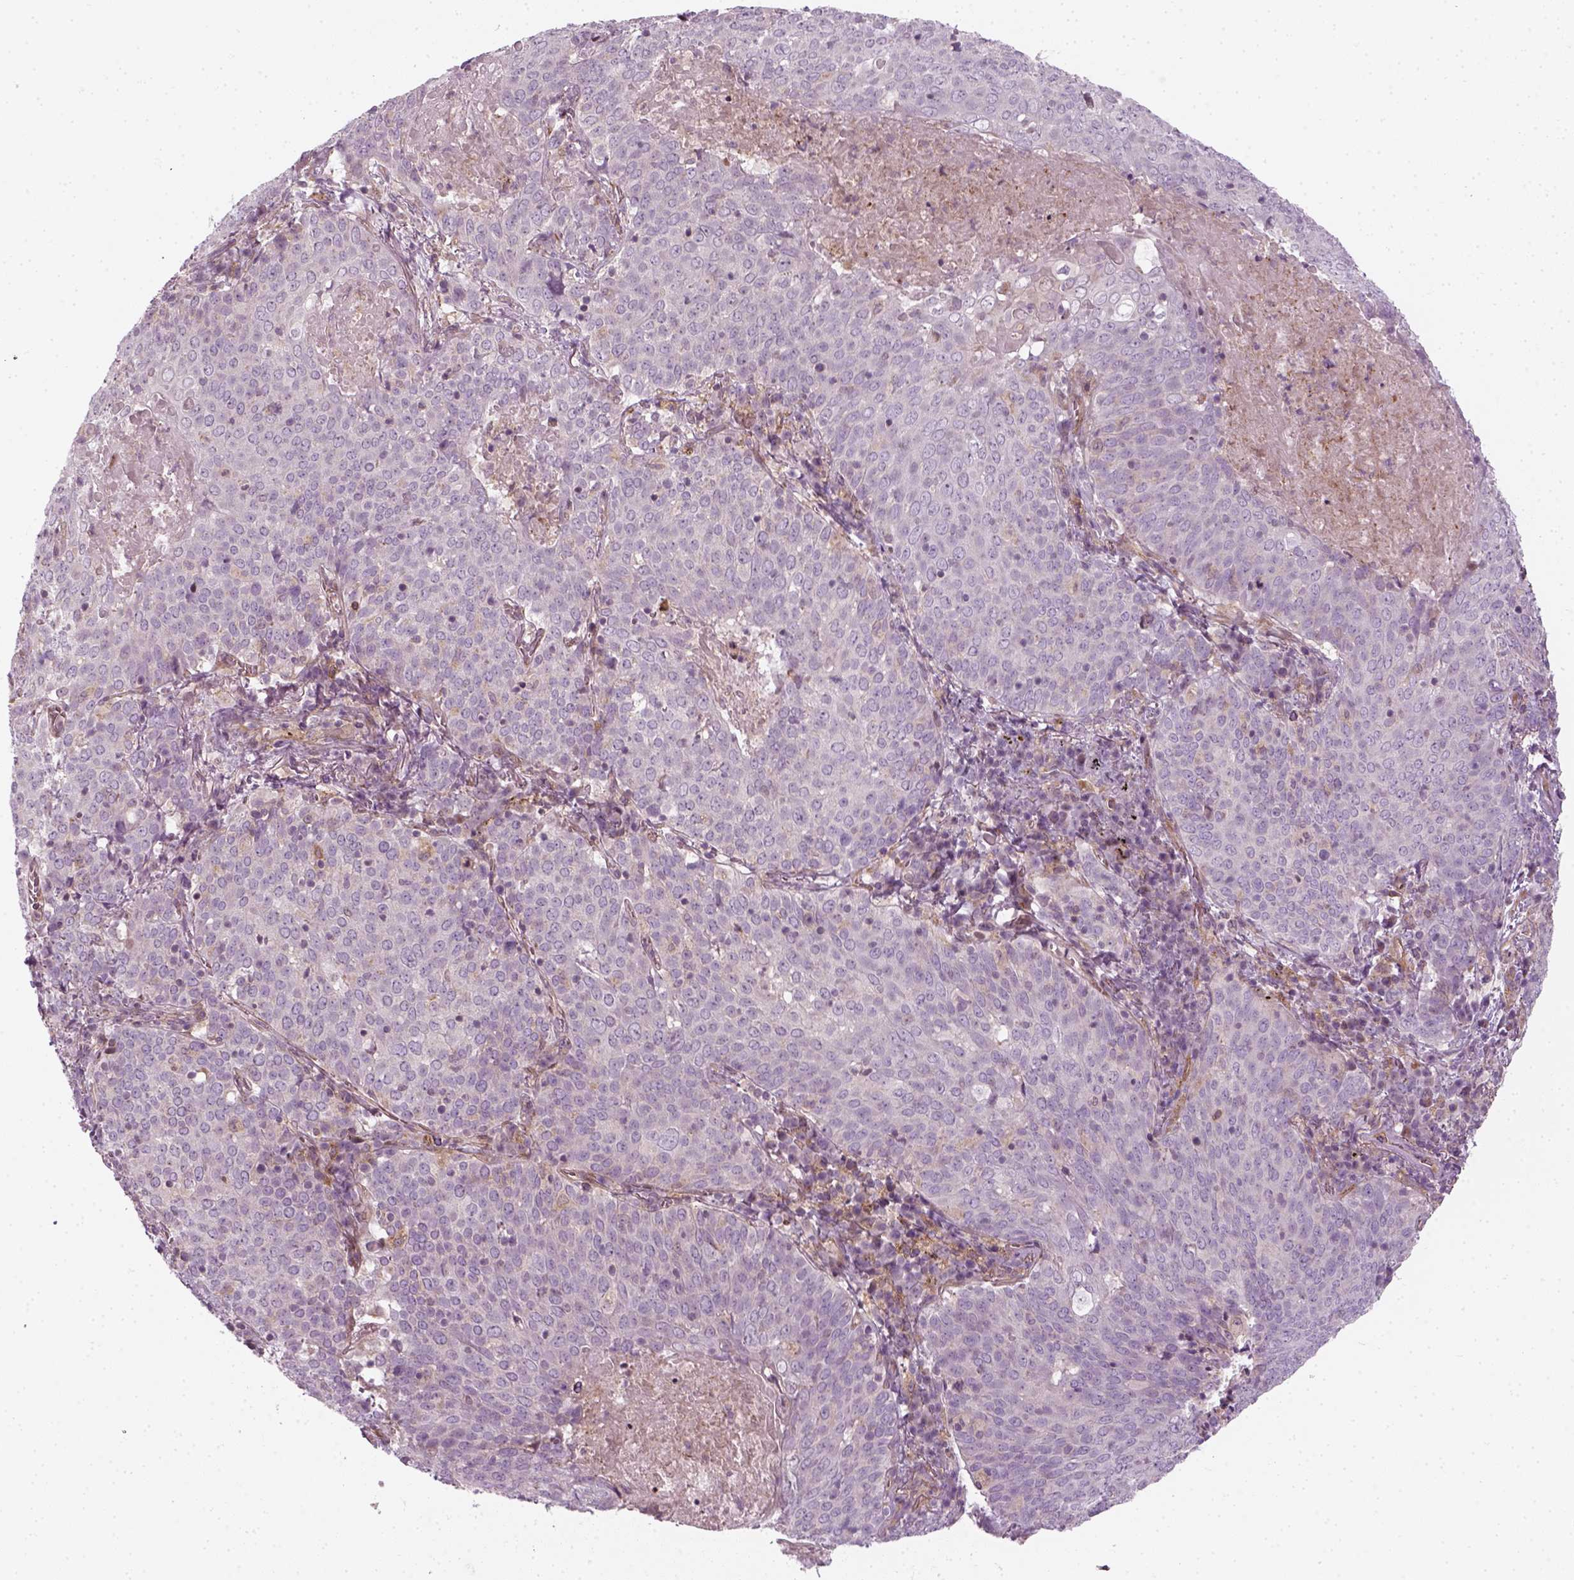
{"staining": {"intensity": "negative", "quantity": "none", "location": "none"}, "tissue": "lung cancer", "cell_type": "Tumor cells", "image_type": "cancer", "snomed": [{"axis": "morphology", "description": "Squamous cell carcinoma, NOS"}, {"axis": "topography", "description": "Lung"}], "caption": "A histopathology image of human lung cancer is negative for staining in tumor cells.", "gene": "DNASE1L1", "patient": {"sex": "male", "age": 82}}